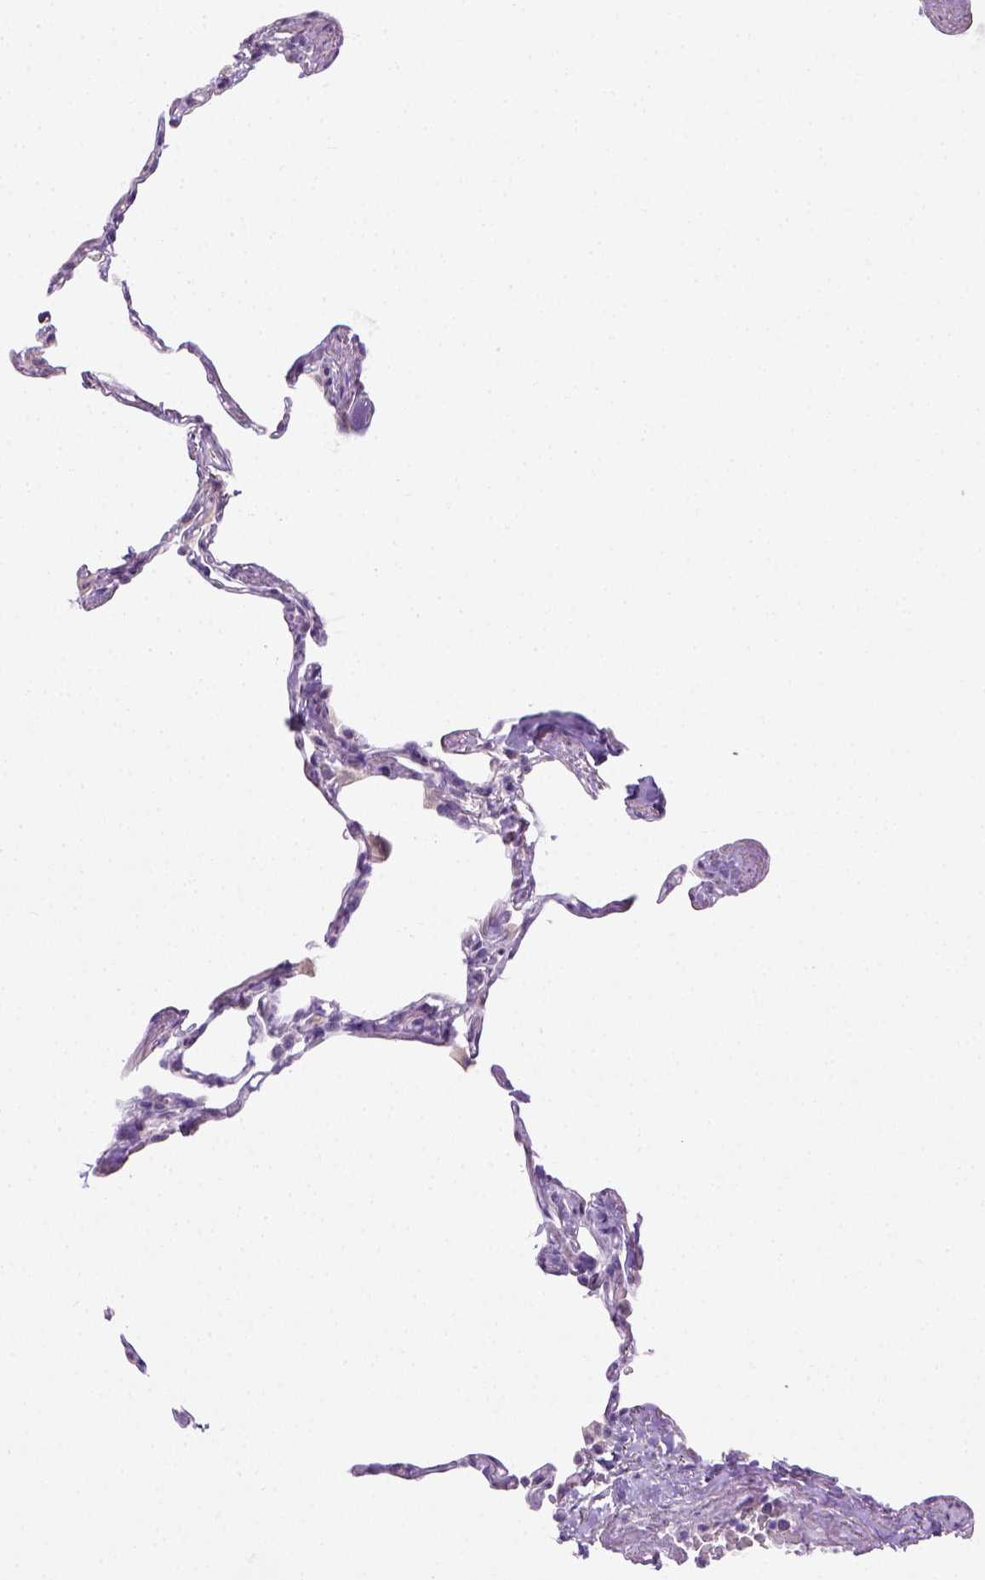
{"staining": {"intensity": "negative", "quantity": "none", "location": "none"}, "tissue": "lung", "cell_type": "Alveolar cells", "image_type": "normal", "snomed": [{"axis": "morphology", "description": "Normal tissue, NOS"}, {"axis": "topography", "description": "Lung"}], "caption": "IHC image of benign lung: human lung stained with DAB (3,3'-diaminobenzidine) reveals no significant protein expression in alveolar cells.", "gene": "UTP4", "patient": {"sex": "male", "age": 65}}